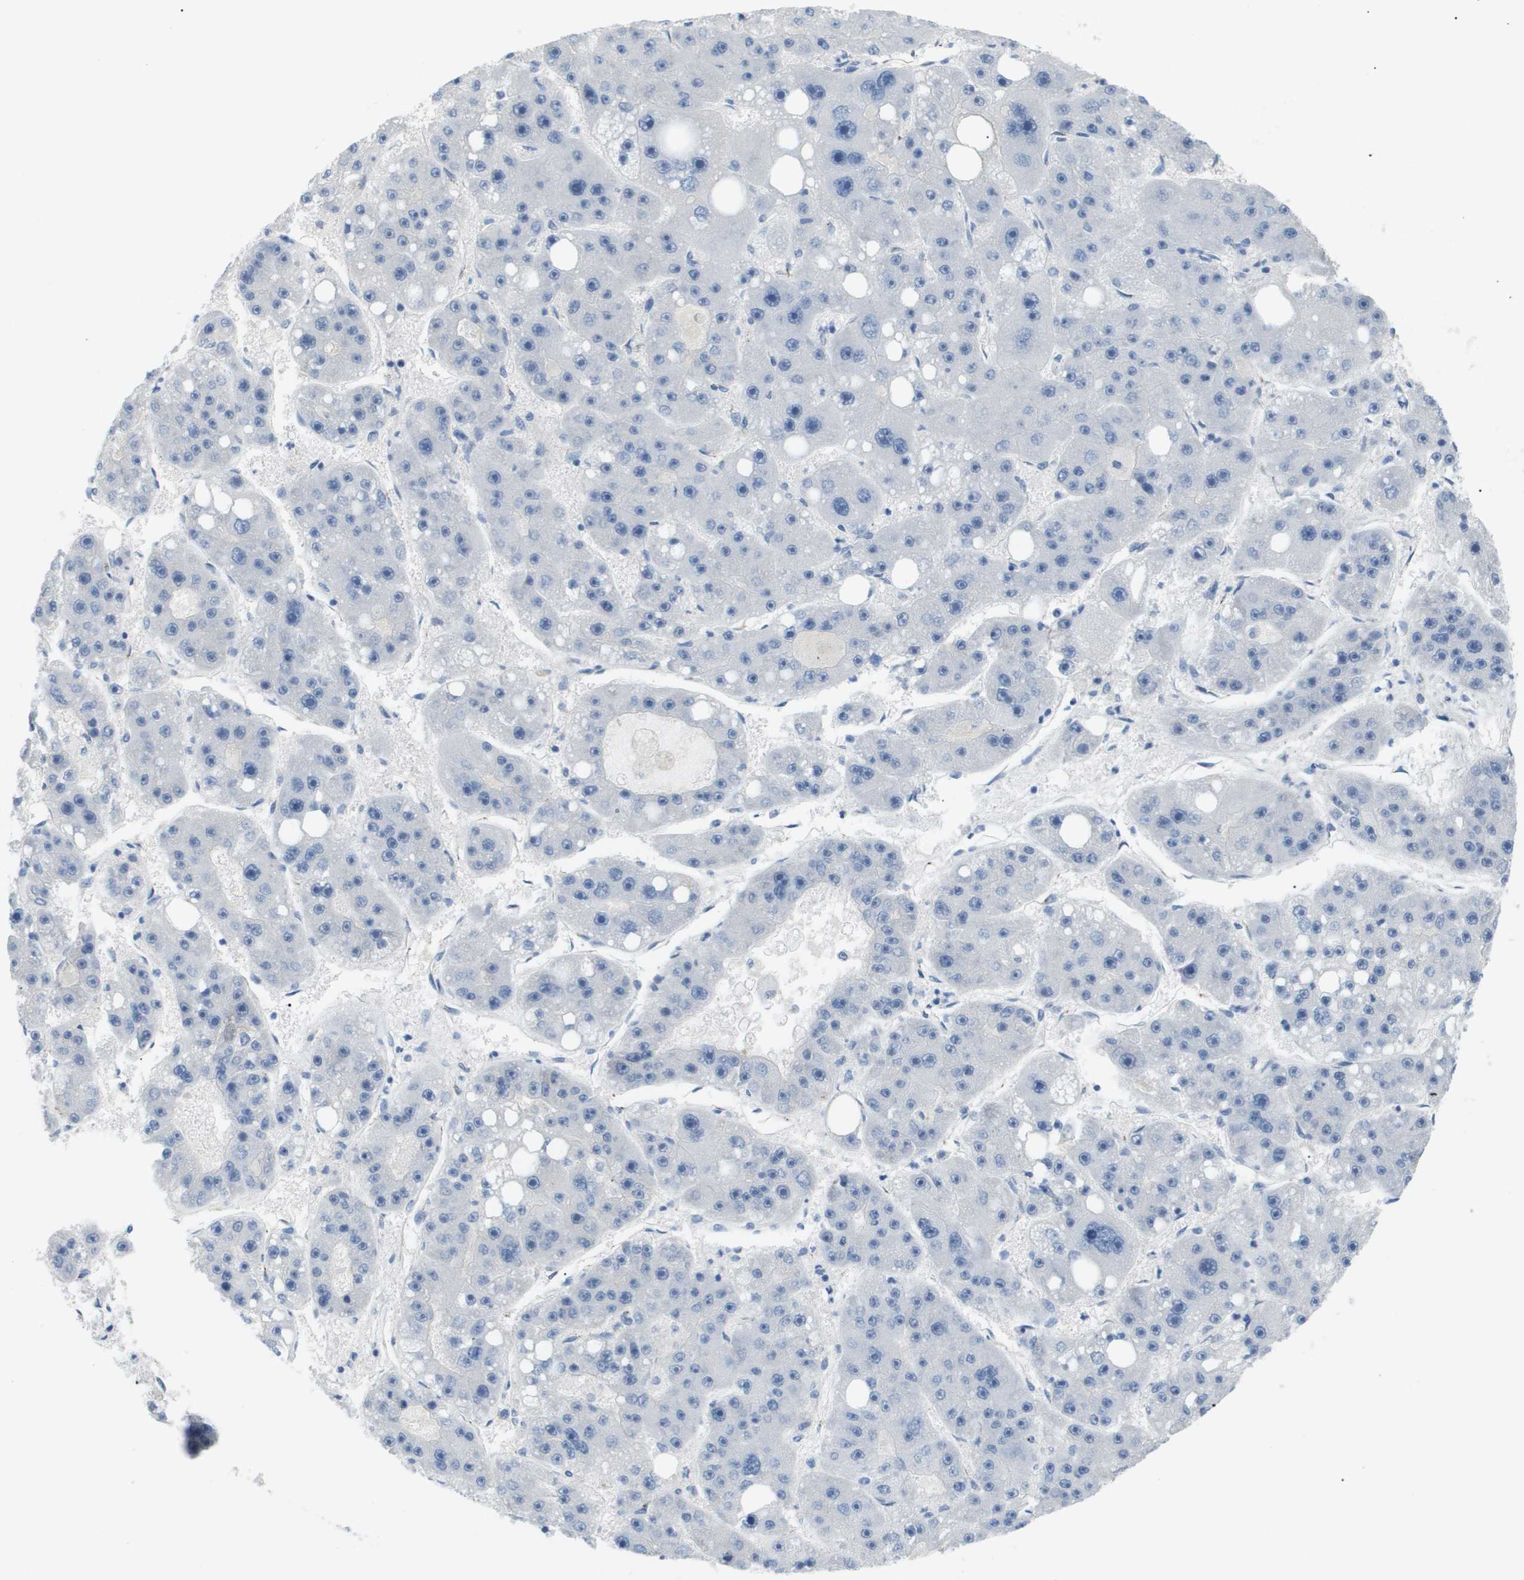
{"staining": {"intensity": "negative", "quantity": "none", "location": "none"}, "tissue": "liver cancer", "cell_type": "Tumor cells", "image_type": "cancer", "snomed": [{"axis": "morphology", "description": "Carcinoma, Hepatocellular, NOS"}, {"axis": "topography", "description": "Liver"}], "caption": "Tumor cells are negative for protein expression in human liver cancer (hepatocellular carcinoma).", "gene": "OTUD5", "patient": {"sex": "female", "age": 61}}